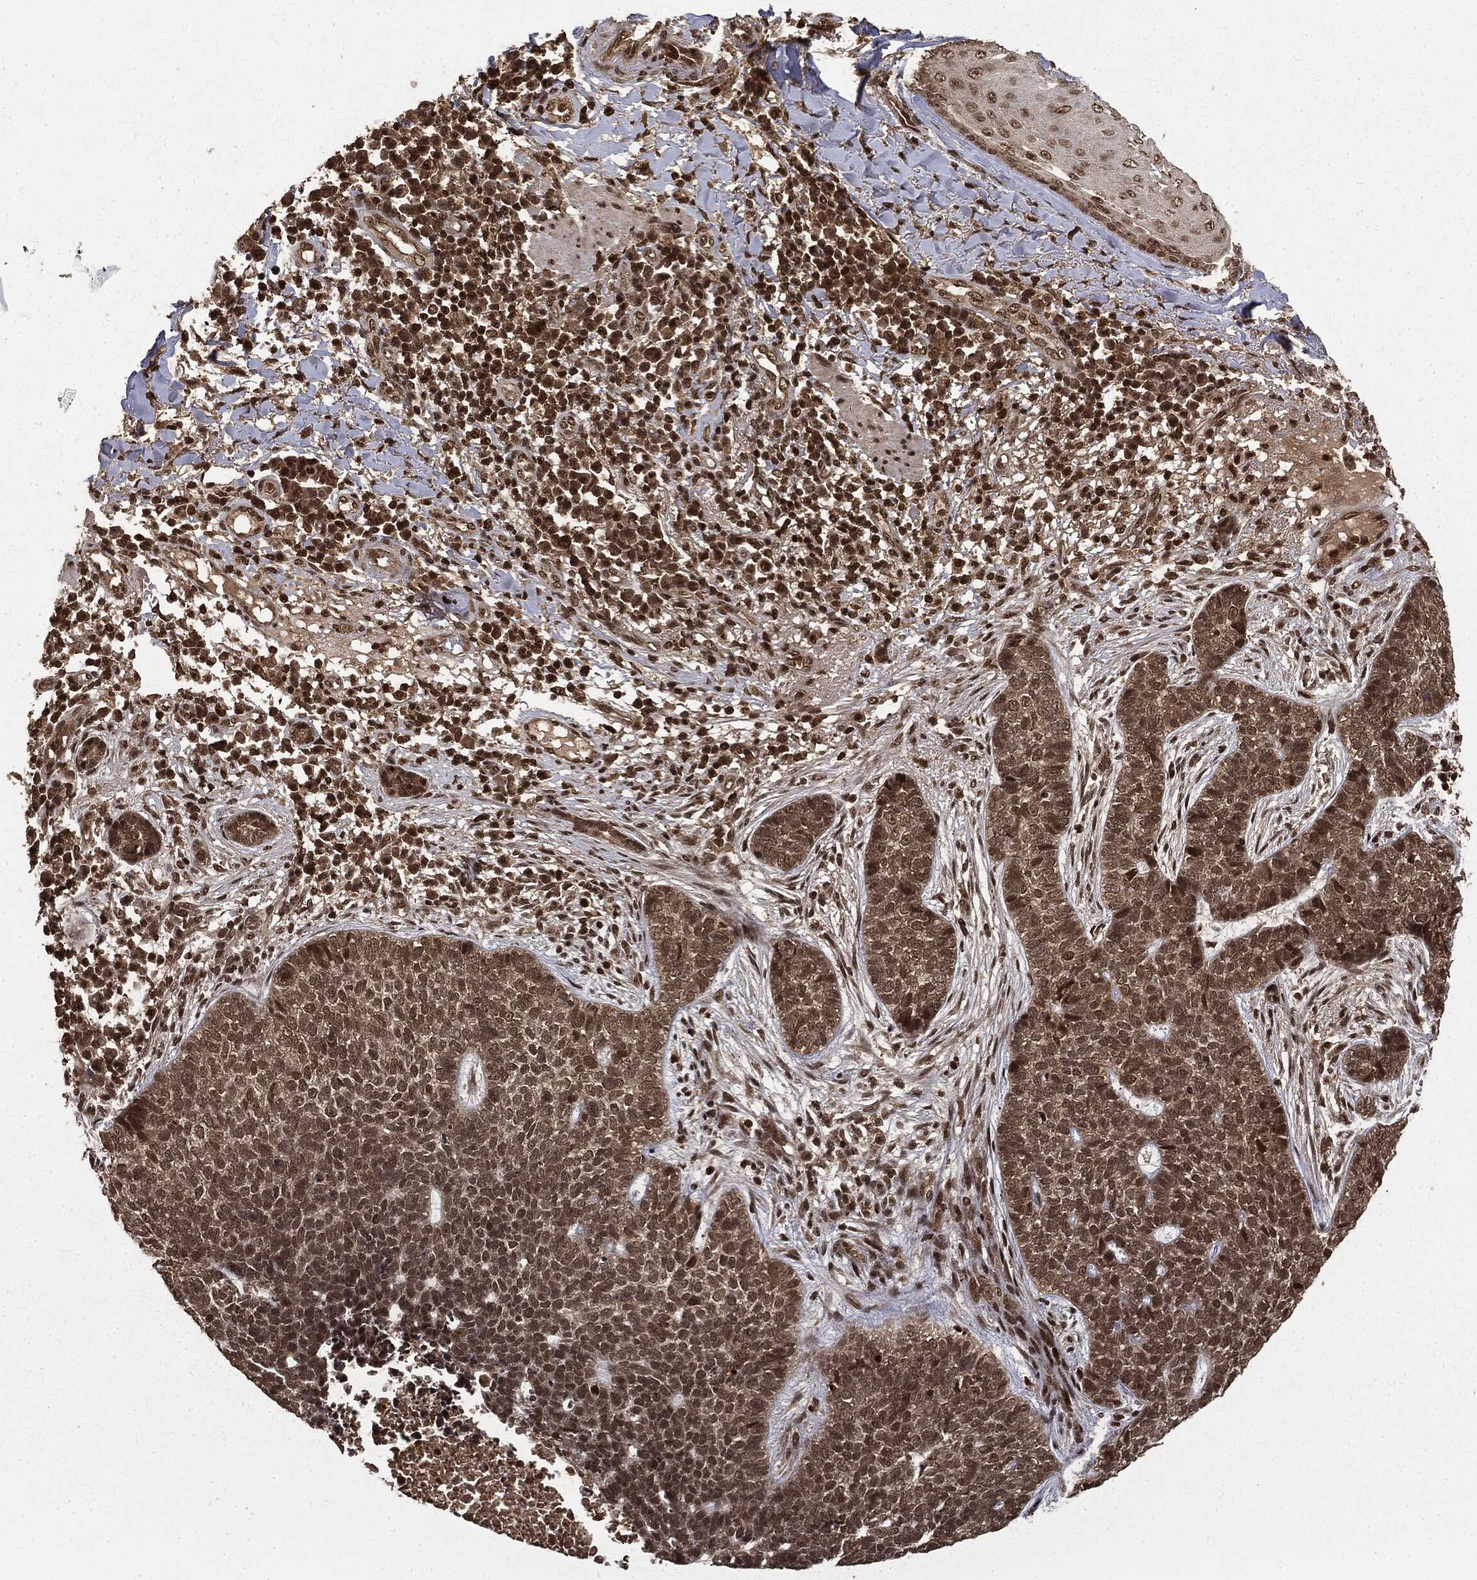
{"staining": {"intensity": "moderate", "quantity": ">75%", "location": "nuclear"}, "tissue": "skin cancer", "cell_type": "Tumor cells", "image_type": "cancer", "snomed": [{"axis": "morphology", "description": "Squamous cell carcinoma, NOS"}, {"axis": "topography", "description": "Skin"}], "caption": "Protein staining exhibits moderate nuclear staining in about >75% of tumor cells in skin cancer. The staining is performed using DAB (3,3'-diaminobenzidine) brown chromogen to label protein expression. The nuclei are counter-stained blue using hematoxylin.", "gene": "CTDP1", "patient": {"sex": "male", "age": 88}}